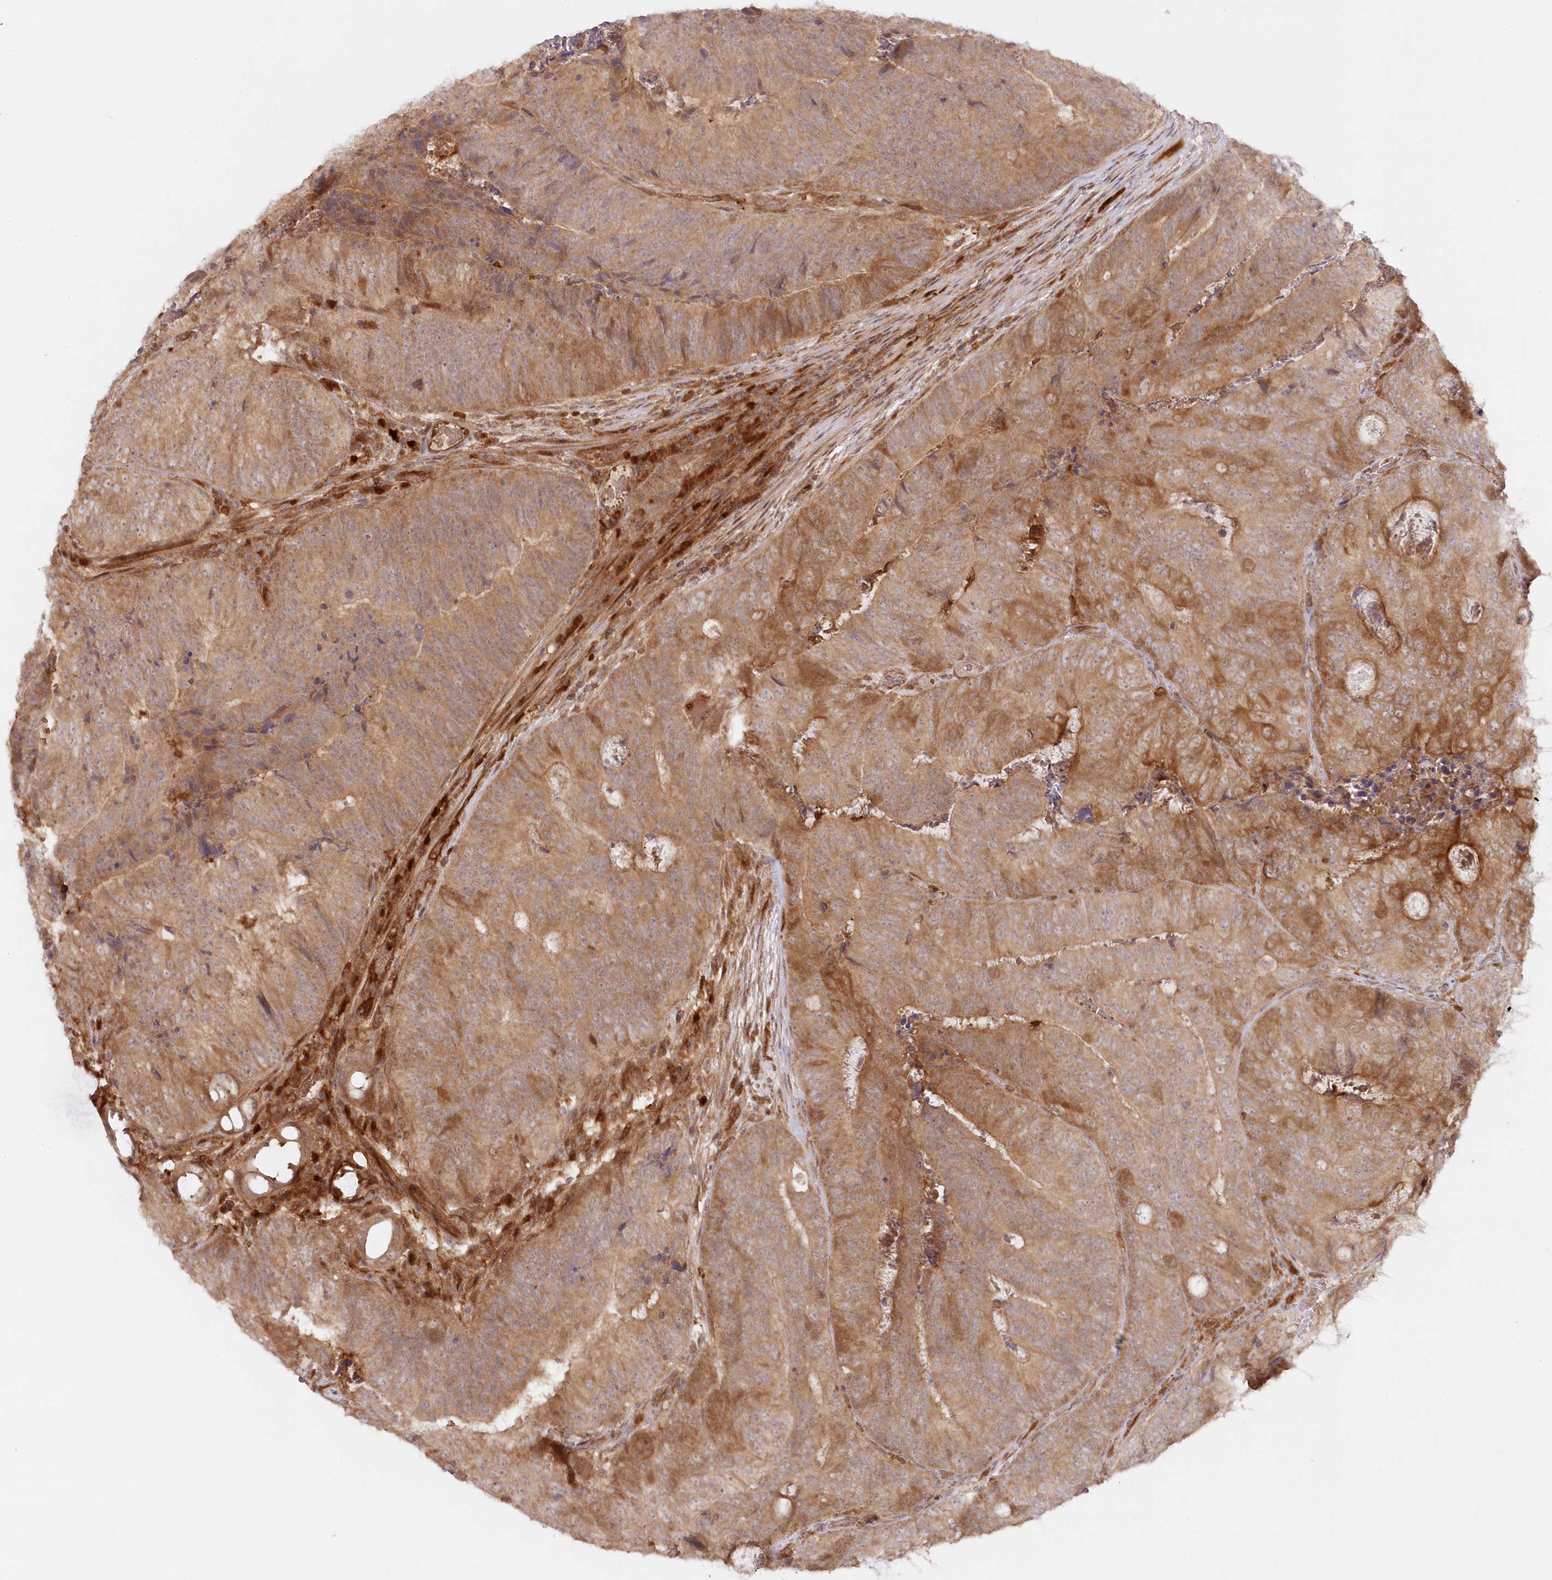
{"staining": {"intensity": "moderate", "quantity": ">75%", "location": "cytoplasmic/membranous"}, "tissue": "colorectal cancer", "cell_type": "Tumor cells", "image_type": "cancer", "snomed": [{"axis": "morphology", "description": "Adenocarcinoma, NOS"}, {"axis": "topography", "description": "Colon"}], "caption": "About >75% of tumor cells in human colorectal cancer show moderate cytoplasmic/membranous protein expression as visualized by brown immunohistochemical staining.", "gene": "GBE1", "patient": {"sex": "female", "age": 67}}